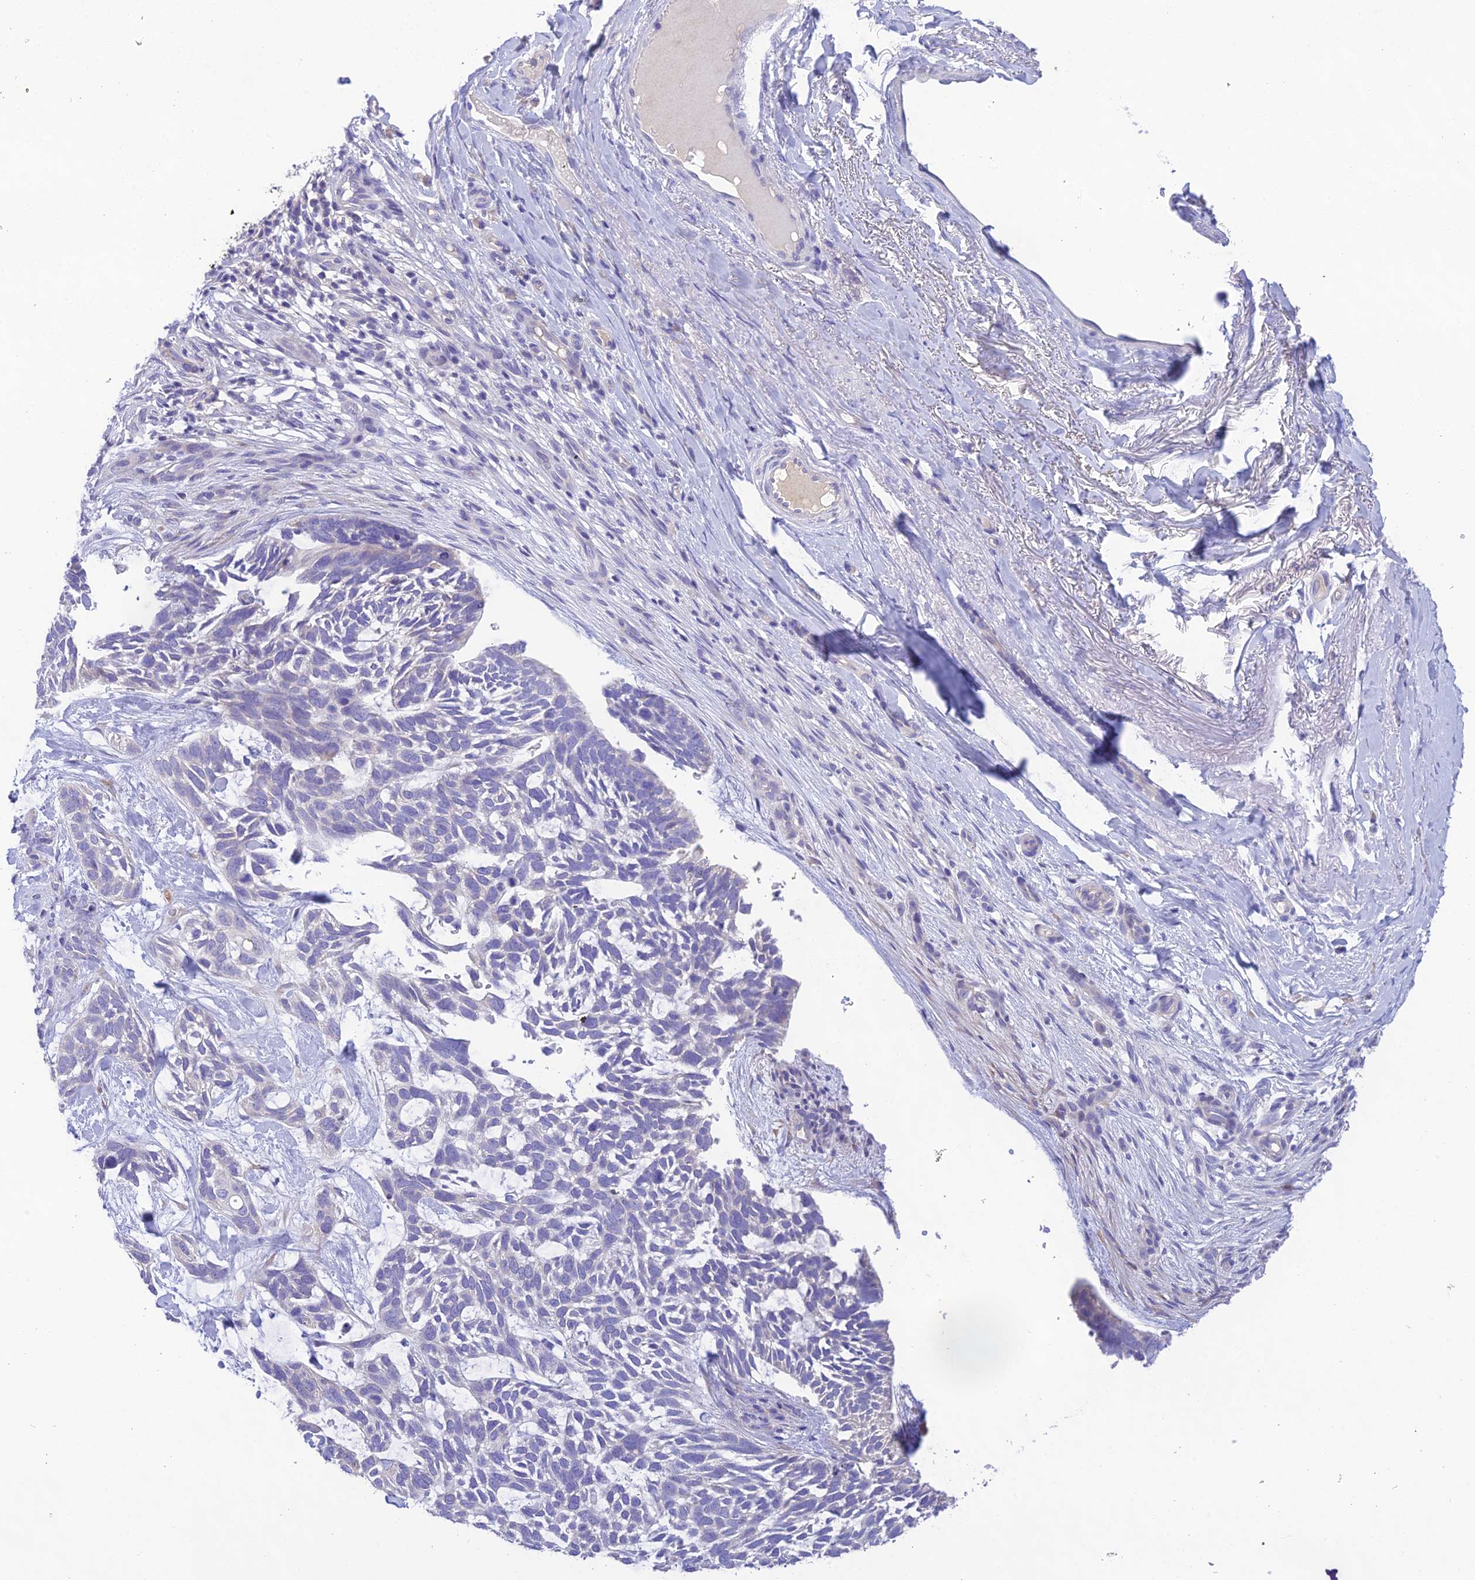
{"staining": {"intensity": "negative", "quantity": "none", "location": "none"}, "tissue": "skin cancer", "cell_type": "Tumor cells", "image_type": "cancer", "snomed": [{"axis": "morphology", "description": "Basal cell carcinoma"}, {"axis": "topography", "description": "Skin"}], "caption": "High power microscopy micrograph of an immunohistochemistry (IHC) photomicrograph of skin basal cell carcinoma, revealing no significant expression in tumor cells. The staining is performed using DAB brown chromogen with nuclei counter-stained in using hematoxylin.", "gene": "KIAA0408", "patient": {"sex": "male", "age": 88}}